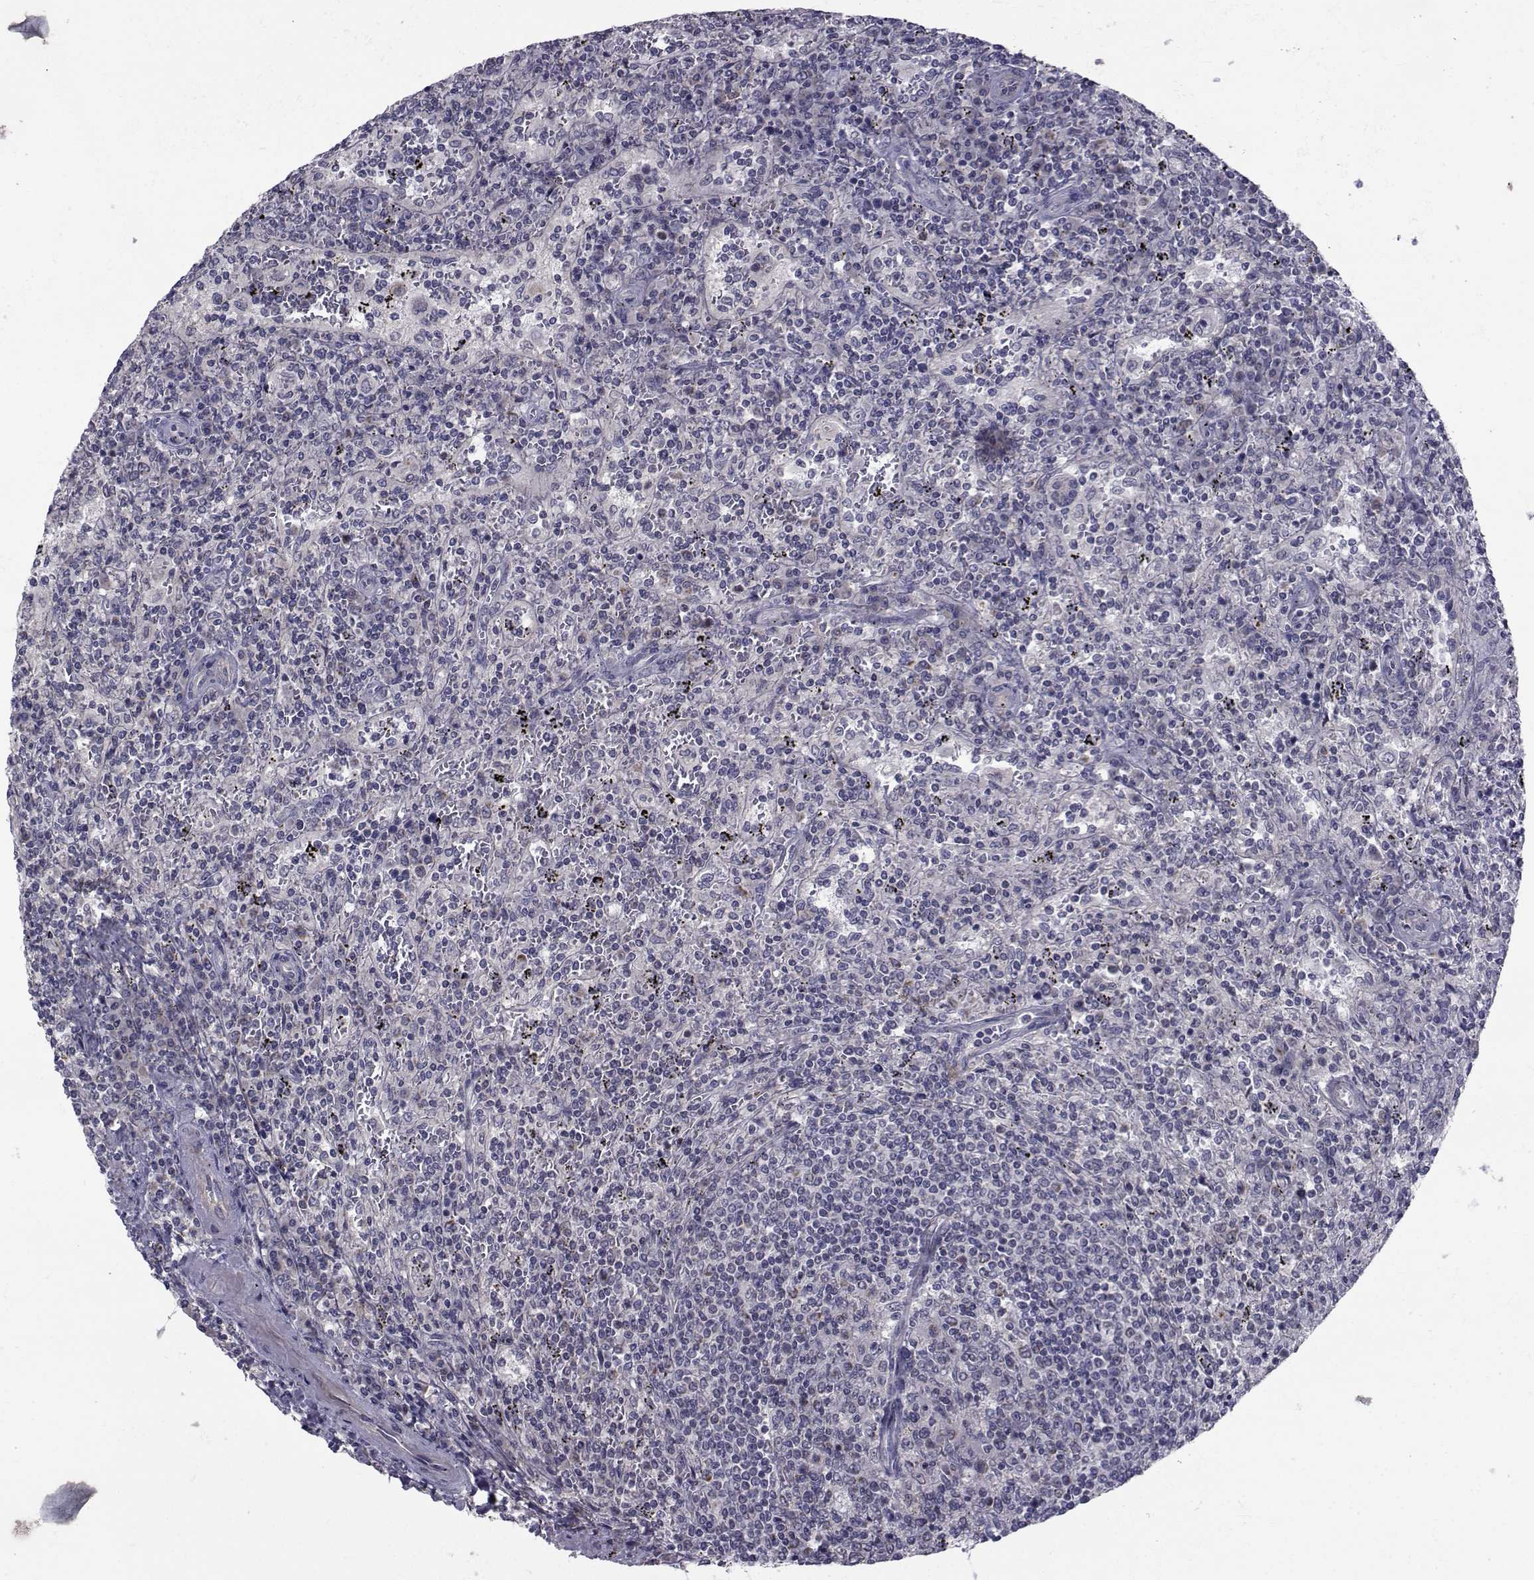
{"staining": {"intensity": "negative", "quantity": "none", "location": "none"}, "tissue": "lymphoma", "cell_type": "Tumor cells", "image_type": "cancer", "snomed": [{"axis": "morphology", "description": "Malignant lymphoma, non-Hodgkin's type, Low grade"}, {"axis": "topography", "description": "Spleen"}], "caption": "DAB immunohistochemical staining of human malignant lymphoma, non-Hodgkin's type (low-grade) demonstrates no significant positivity in tumor cells. Nuclei are stained in blue.", "gene": "CFAP74", "patient": {"sex": "male", "age": 62}}